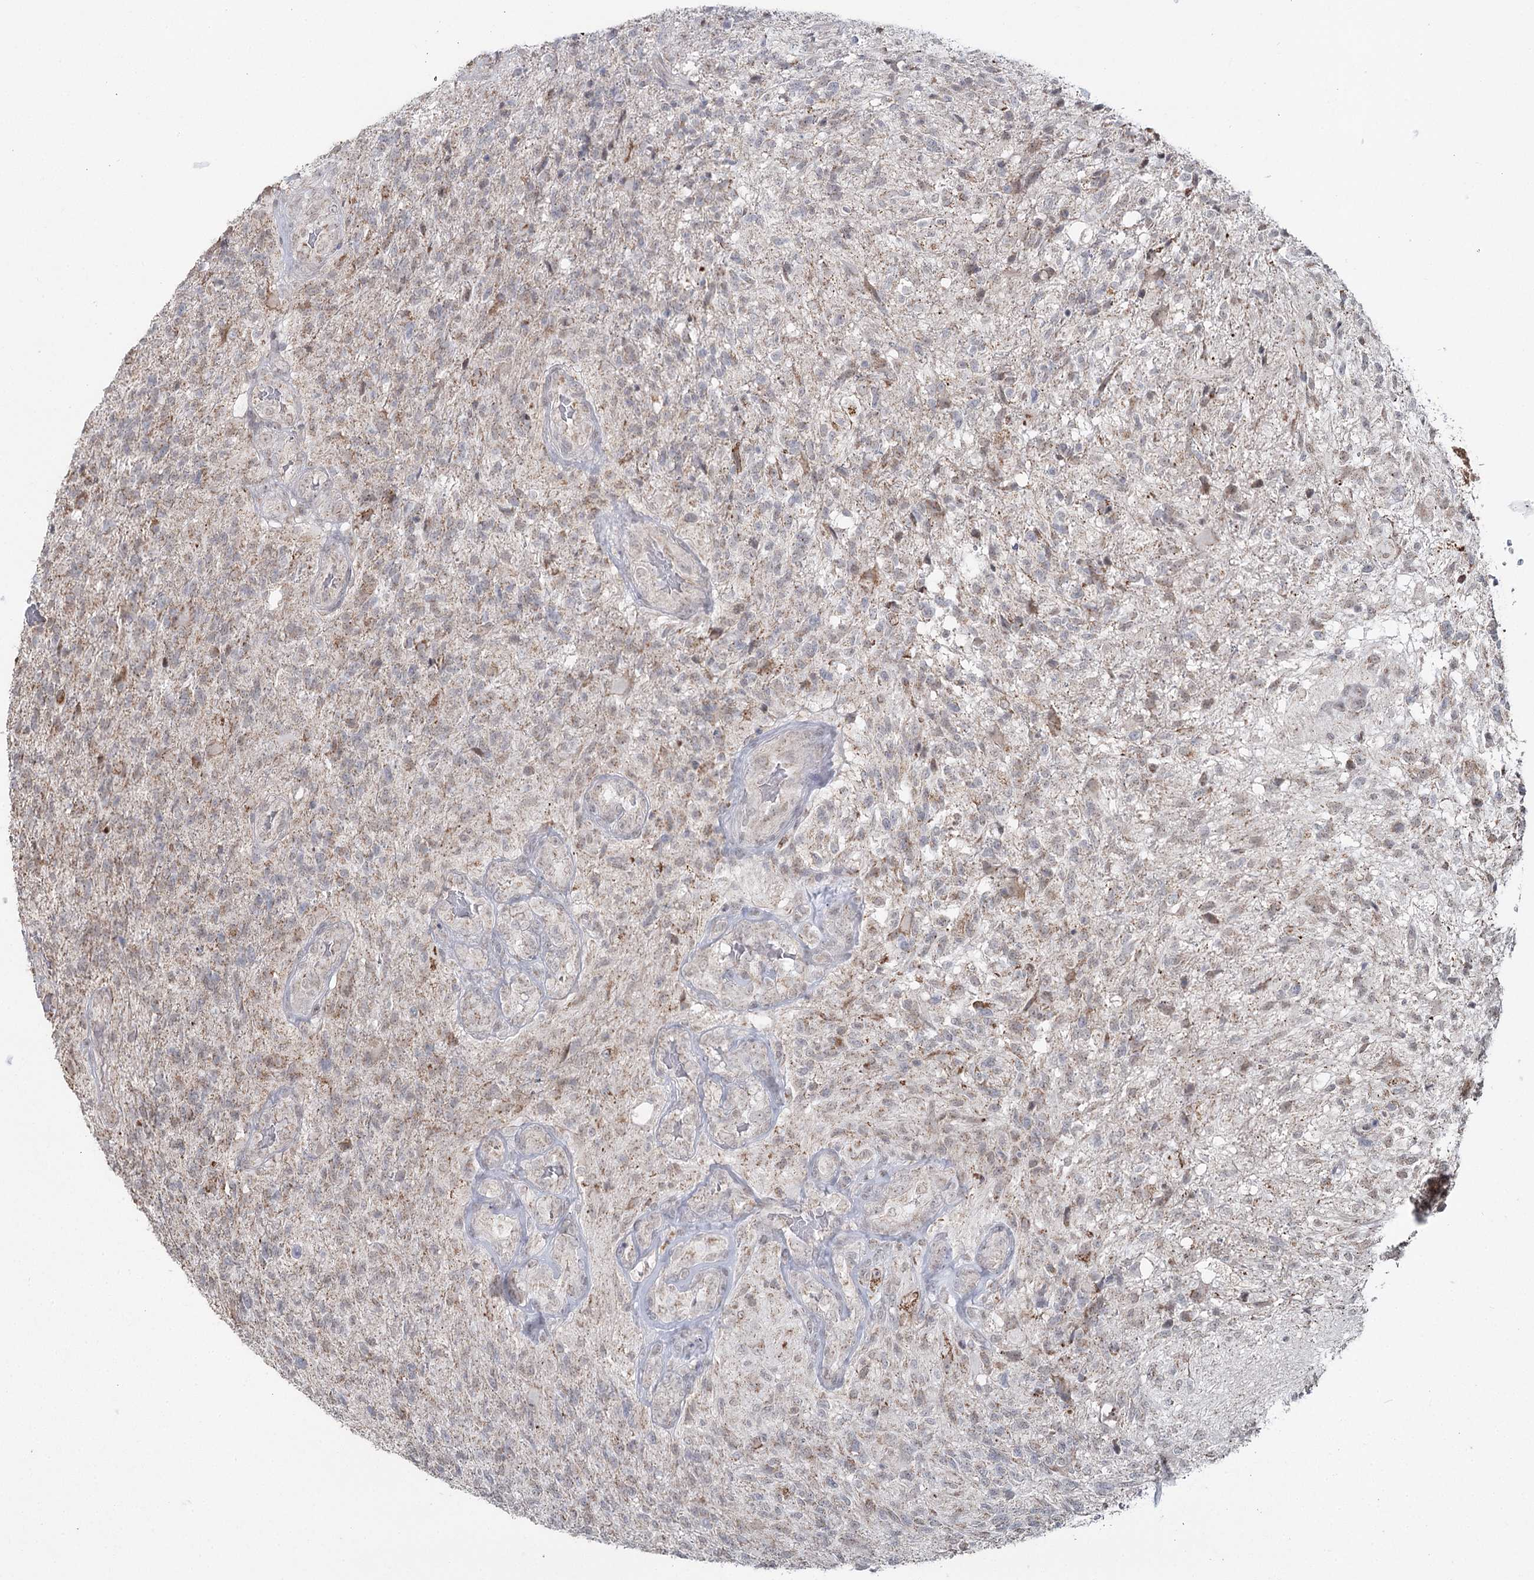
{"staining": {"intensity": "negative", "quantity": "none", "location": "none"}, "tissue": "glioma", "cell_type": "Tumor cells", "image_type": "cancer", "snomed": [{"axis": "morphology", "description": "Glioma, malignant, High grade"}, {"axis": "topography", "description": "Brain"}], "caption": "Protein analysis of glioma demonstrates no significant staining in tumor cells.", "gene": "PDHX", "patient": {"sex": "male", "age": 56}}